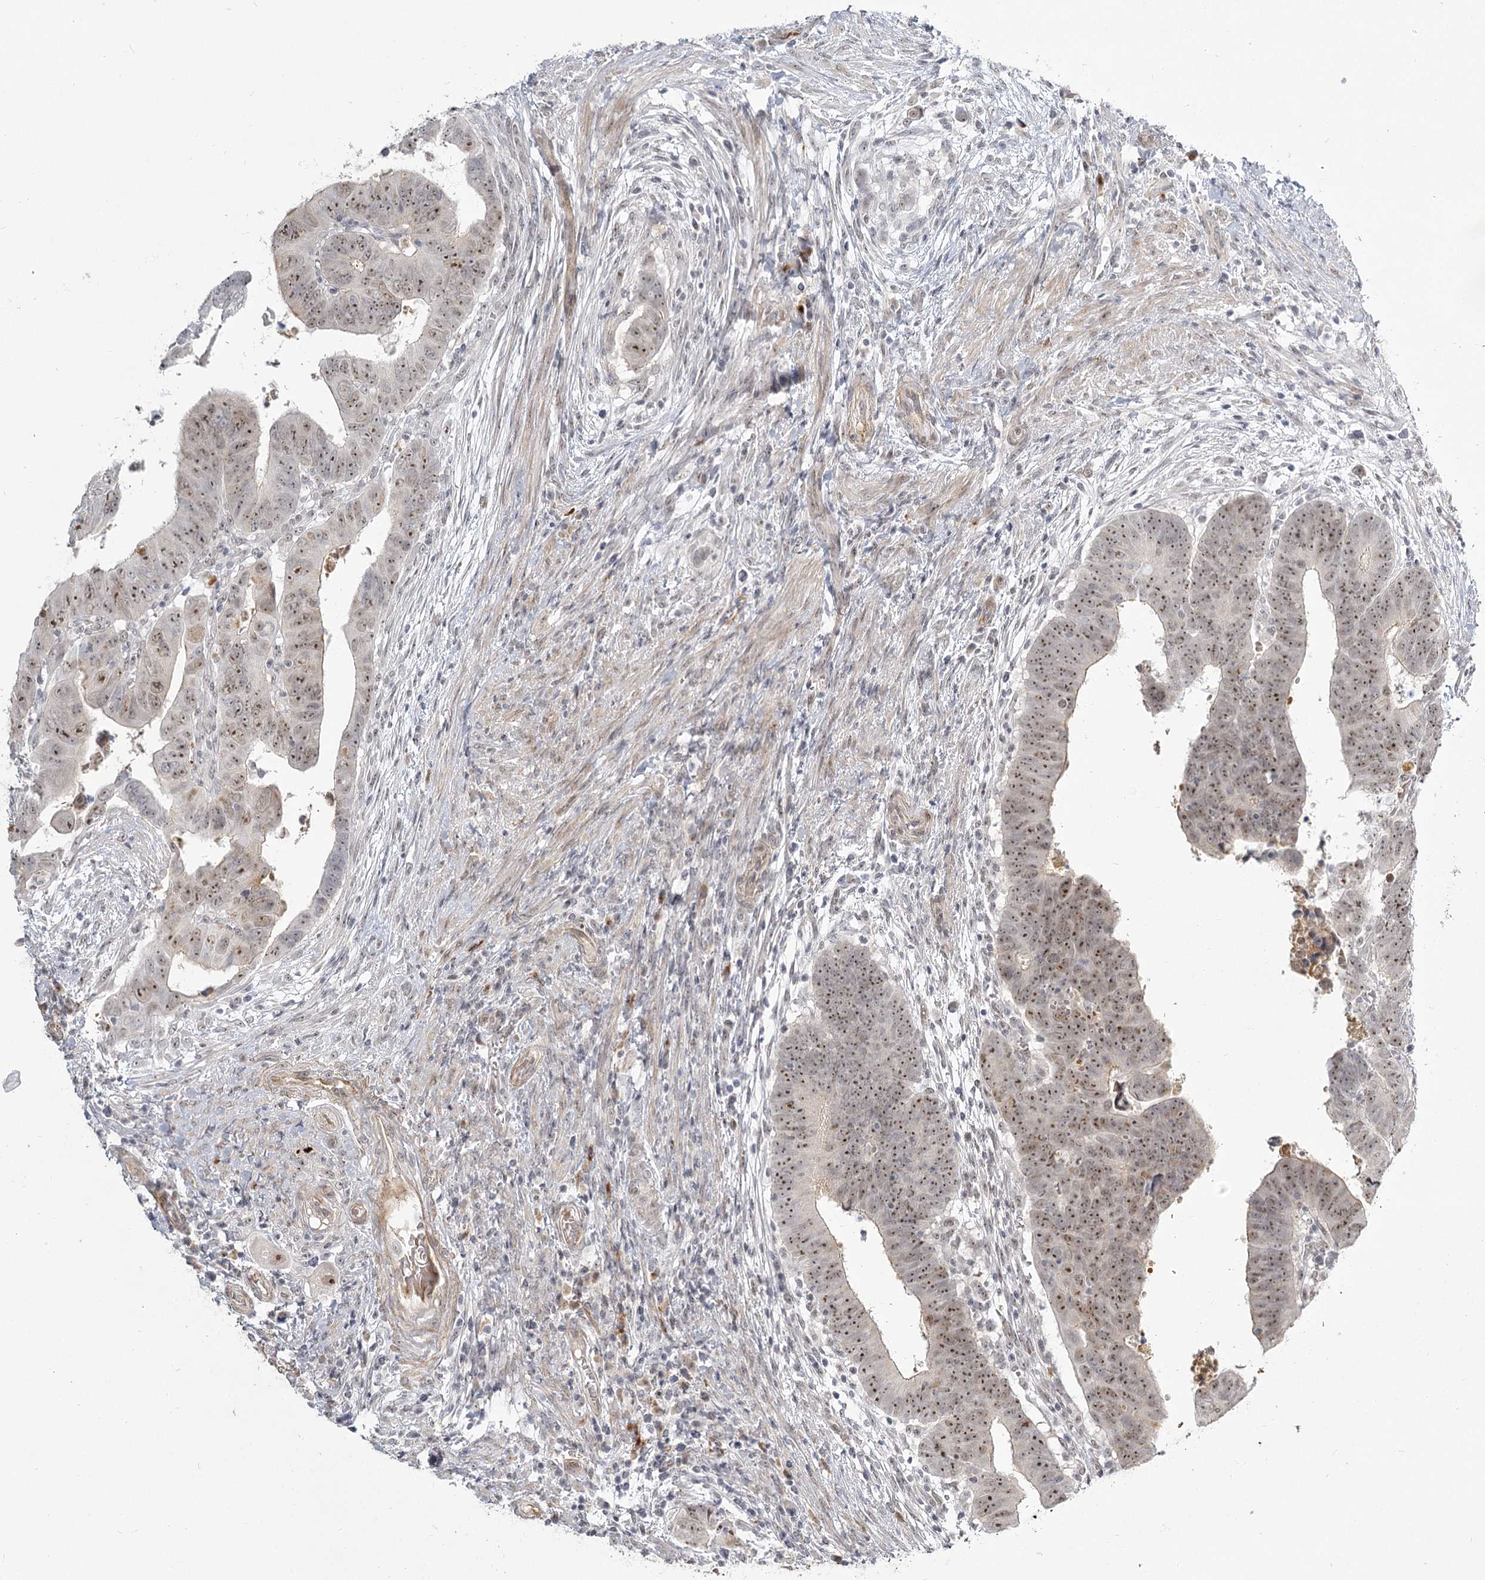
{"staining": {"intensity": "moderate", "quantity": ">75%", "location": "nuclear"}, "tissue": "colorectal cancer", "cell_type": "Tumor cells", "image_type": "cancer", "snomed": [{"axis": "morphology", "description": "Normal tissue, NOS"}, {"axis": "morphology", "description": "Adenocarcinoma, NOS"}, {"axis": "topography", "description": "Rectum"}], "caption": "Protein expression analysis of colorectal cancer demonstrates moderate nuclear positivity in approximately >75% of tumor cells. (IHC, brightfield microscopy, high magnification).", "gene": "EXOSC7", "patient": {"sex": "female", "age": 65}}